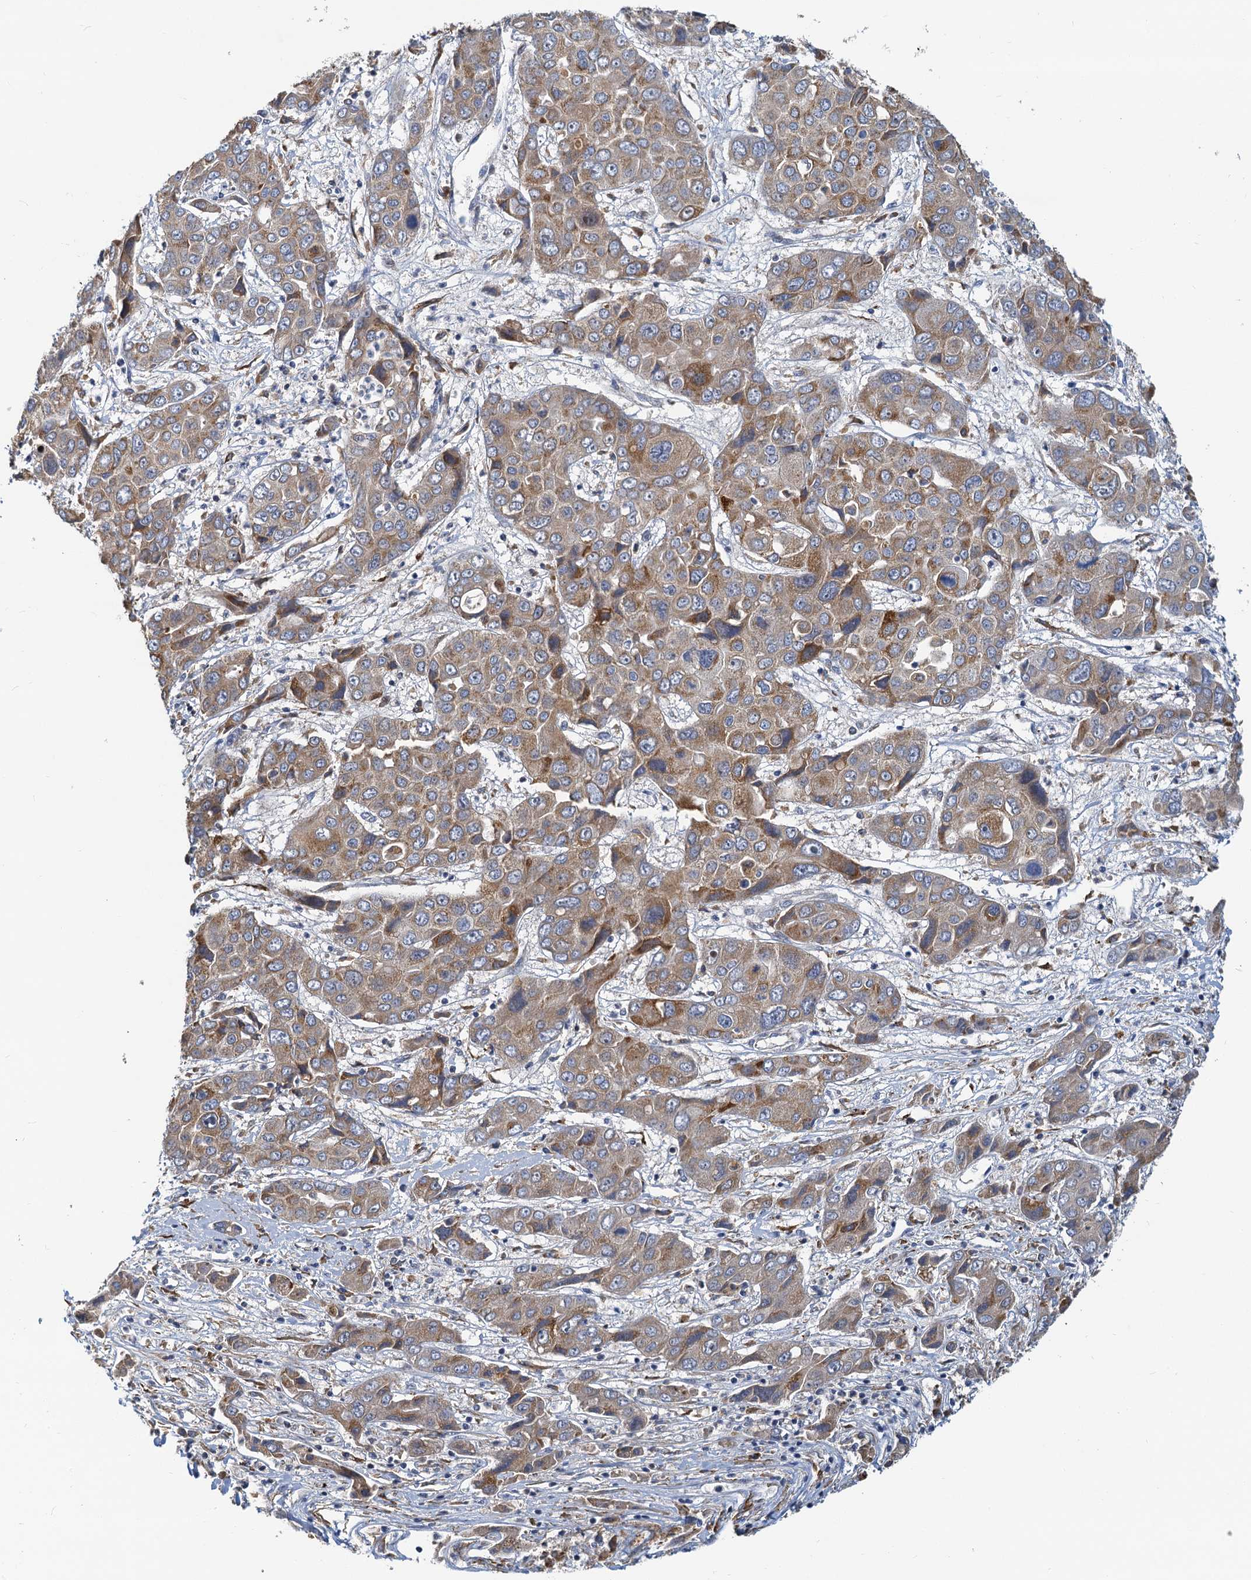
{"staining": {"intensity": "moderate", "quantity": ">75%", "location": "cytoplasmic/membranous"}, "tissue": "liver cancer", "cell_type": "Tumor cells", "image_type": "cancer", "snomed": [{"axis": "morphology", "description": "Cholangiocarcinoma"}, {"axis": "topography", "description": "Liver"}], "caption": "This is a photomicrograph of IHC staining of cholangiocarcinoma (liver), which shows moderate positivity in the cytoplasmic/membranous of tumor cells.", "gene": "NKAPD1", "patient": {"sex": "male", "age": 67}}